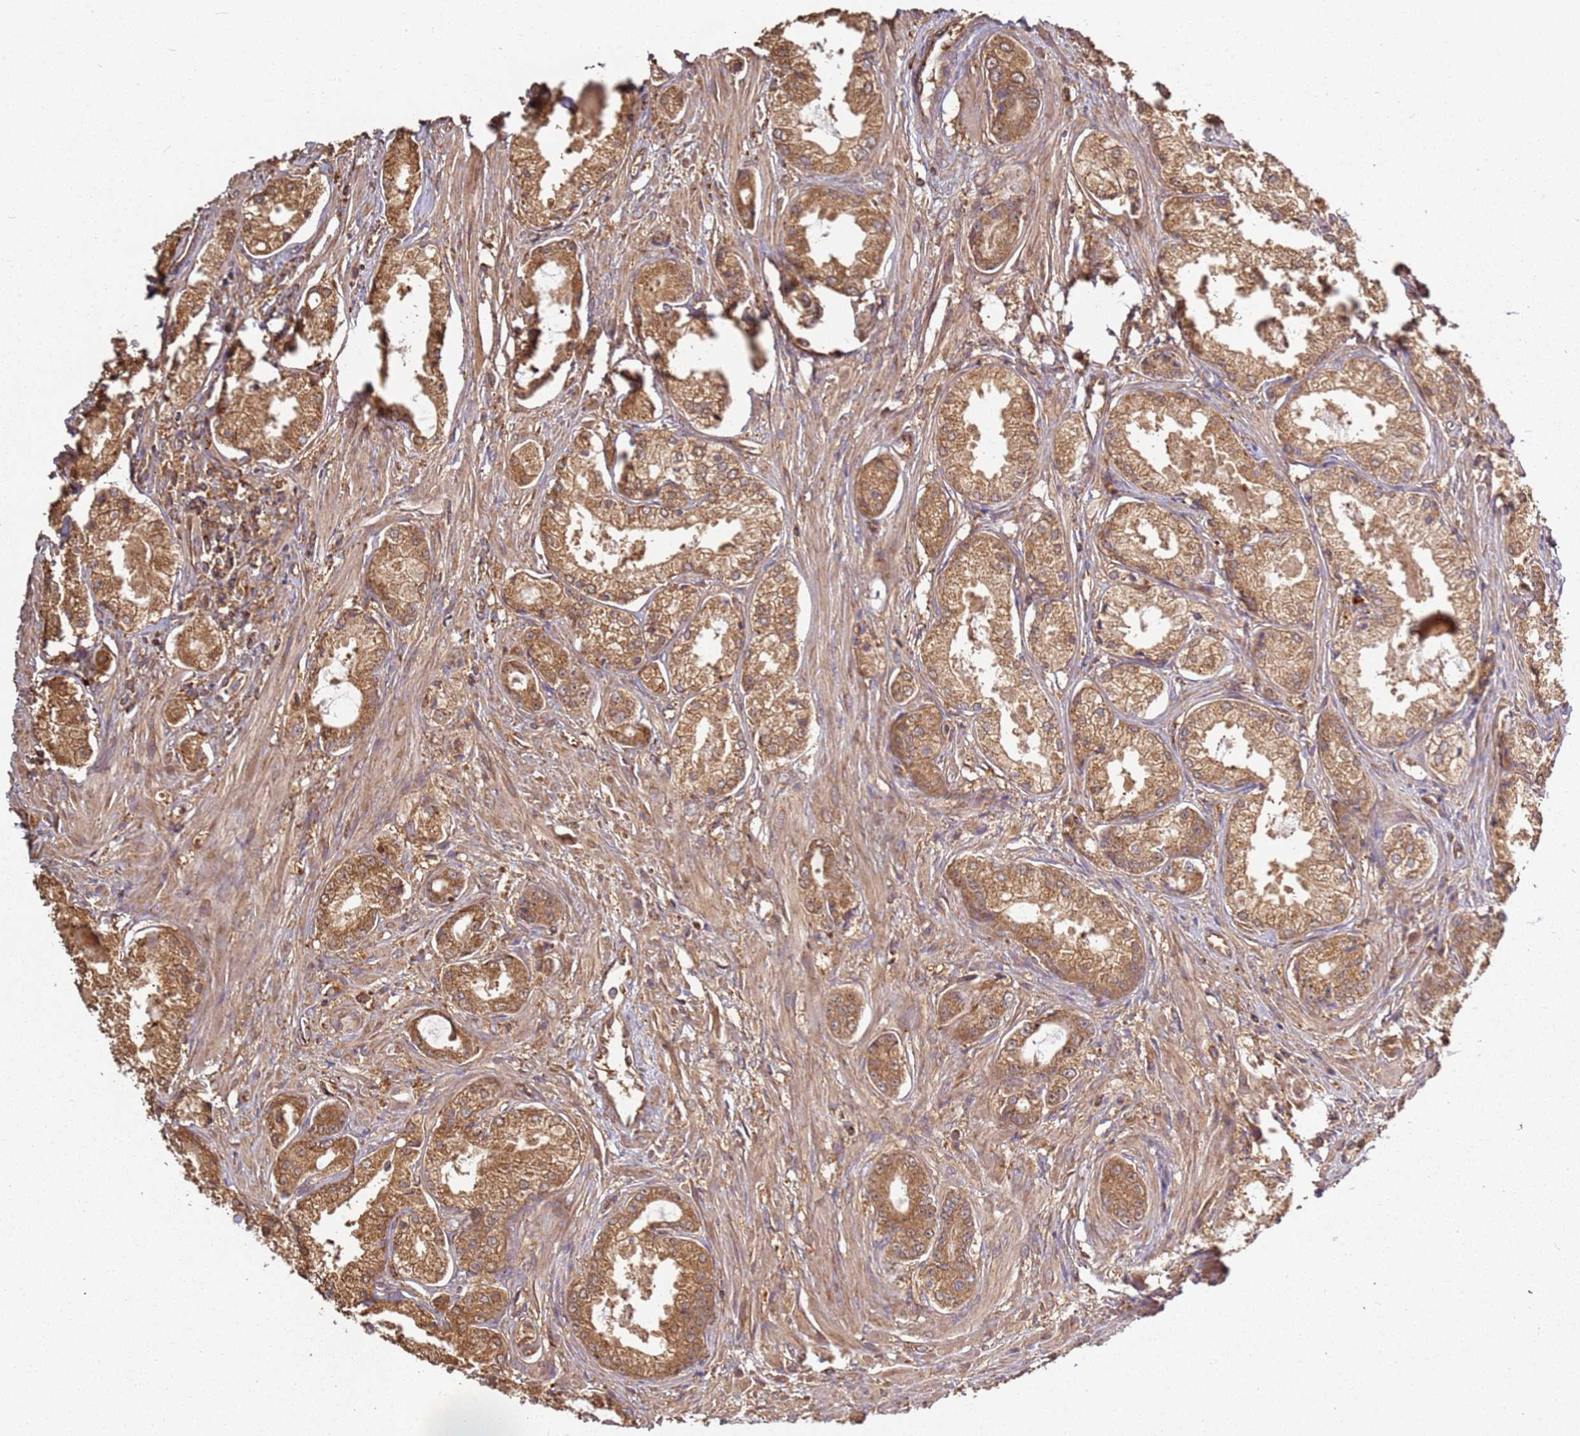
{"staining": {"intensity": "moderate", "quantity": ">75%", "location": "cytoplasmic/membranous"}, "tissue": "prostate cancer", "cell_type": "Tumor cells", "image_type": "cancer", "snomed": [{"axis": "morphology", "description": "Adenocarcinoma, Low grade"}, {"axis": "topography", "description": "Prostate"}], "caption": "This histopathology image reveals immunohistochemistry staining of prostate low-grade adenocarcinoma, with medium moderate cytoplasmic/membranous staining in about >75% of tumor cells.", "gene": "SCGB2B2", "patient": {"sex": "male", "age": 68}}